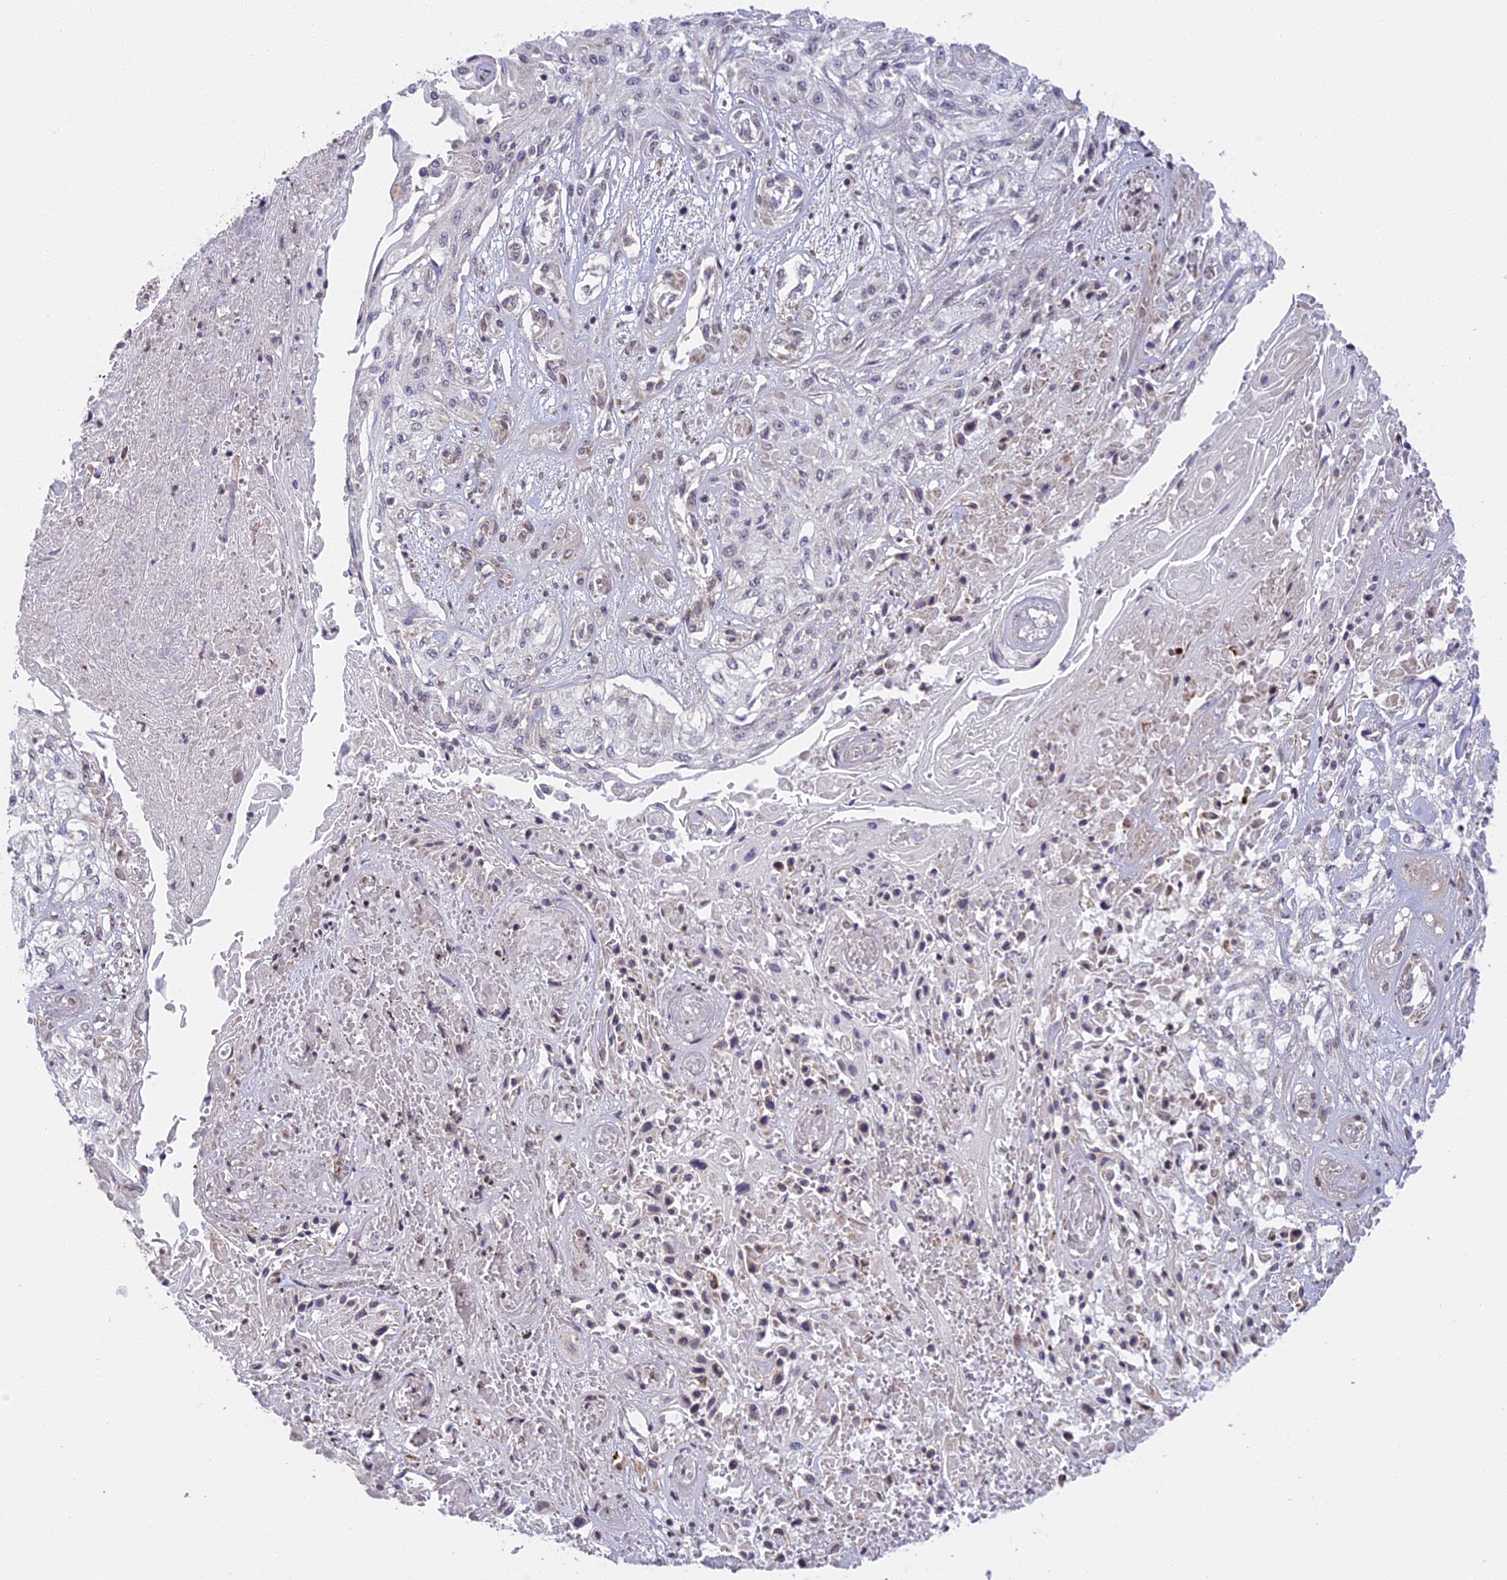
{"staining": {"intensity": "negative", "quantity": "none", "location": "none"}, "tissue": "skin cancer", "cell_type": "Tumor cells", "image_type": "cancer", "snomed": [{"axis": "morphology", "description": "Squamous cell carcinoma, NOS"}, {"axis": "morphology", "description": "Squamous cell carcinoma, metastatic, NOS"}, {"axis": "topography", "description": "Skin"}, {"axis": "topography", "description": "Lymph node"}], "caption": "Immunohistochemical staining of skin squamous cell carcinoma reveals no significant expression in tumor cells.", "gene": "ERG28", "patient": {"sex": "male", "age": 75}}